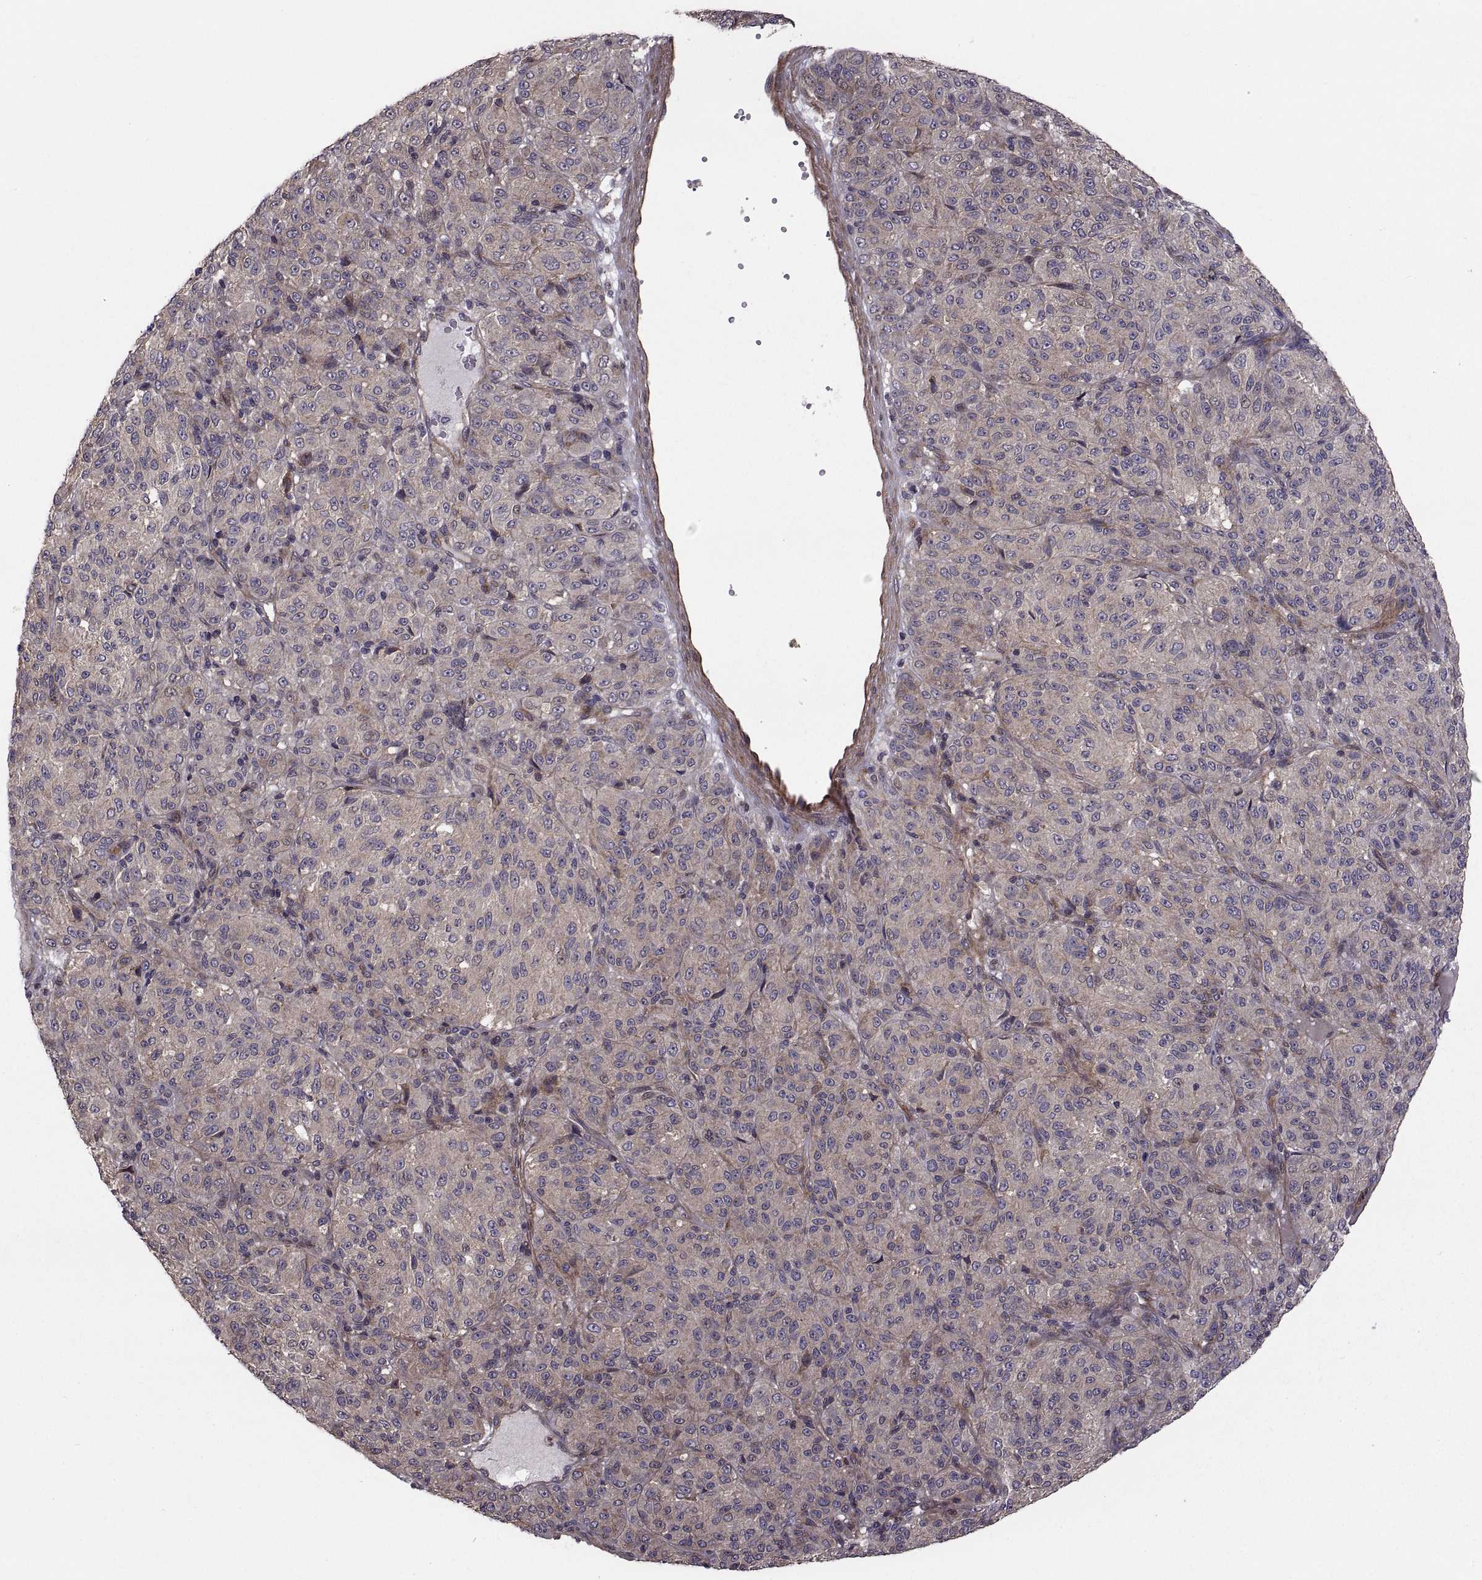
{"staining": {"intensity": "weak", "quantity": "25%-75%", "location": "cytoplasmic/membranous"}, "tissue": "melanoma", "cell_type": "Tumor cells", "image_type": "cancer", "snomed": [{"axis": "morphology", "description": "Malignant melanoma, Metastatic site"}, {"axis": "topography", "description": "Brain"}], "caption": "An image of melanoma stained for a protein displays weak cytoplasmic/membranous brown staining in tumor cells.", "gene": "PMM2", "patient": {"sex": "female", "age": 56}}